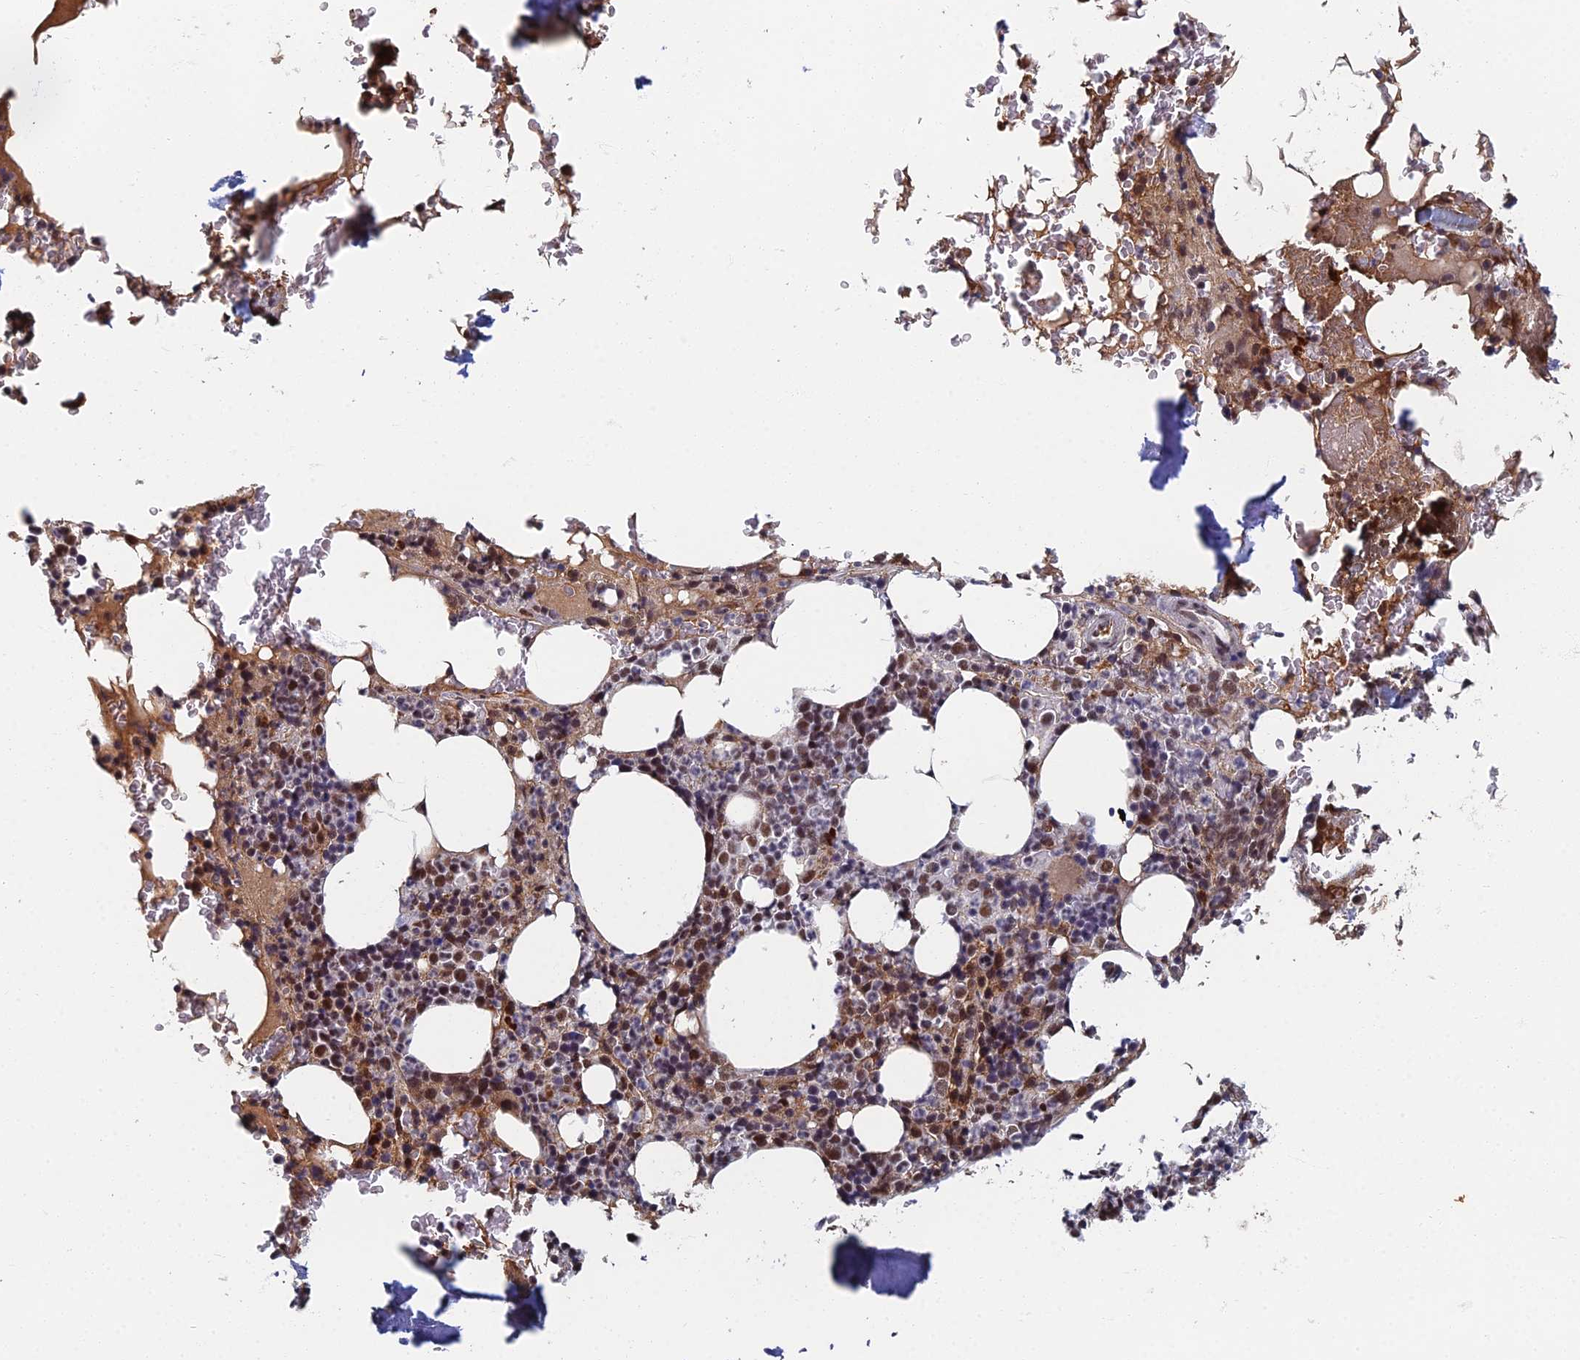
{"staining": {"intensity": "moderate", "quantity": "25%-75%", "location": "nuclear"}, "tissue": "bone marrow", "cell_type": "Hematopoietic cells", "image_type": "normal", "snomed": [{"axis": "morphology", "description": "Normal tissue, NOS"}, {"axis": "topography", "description": "Bone marrow"}], "caption": "Immunohistochemical staining of normal human bone marrow shows medium levels of moderate nuclear expression in about 25%-75% of hematopoietic cells. (Stains: DAB in brown, nuclei in blue, Microscopy: brightfield microscopy at high magnification).", "gene": "TAF13", "patient": {"sex": "male", "age": 58}}